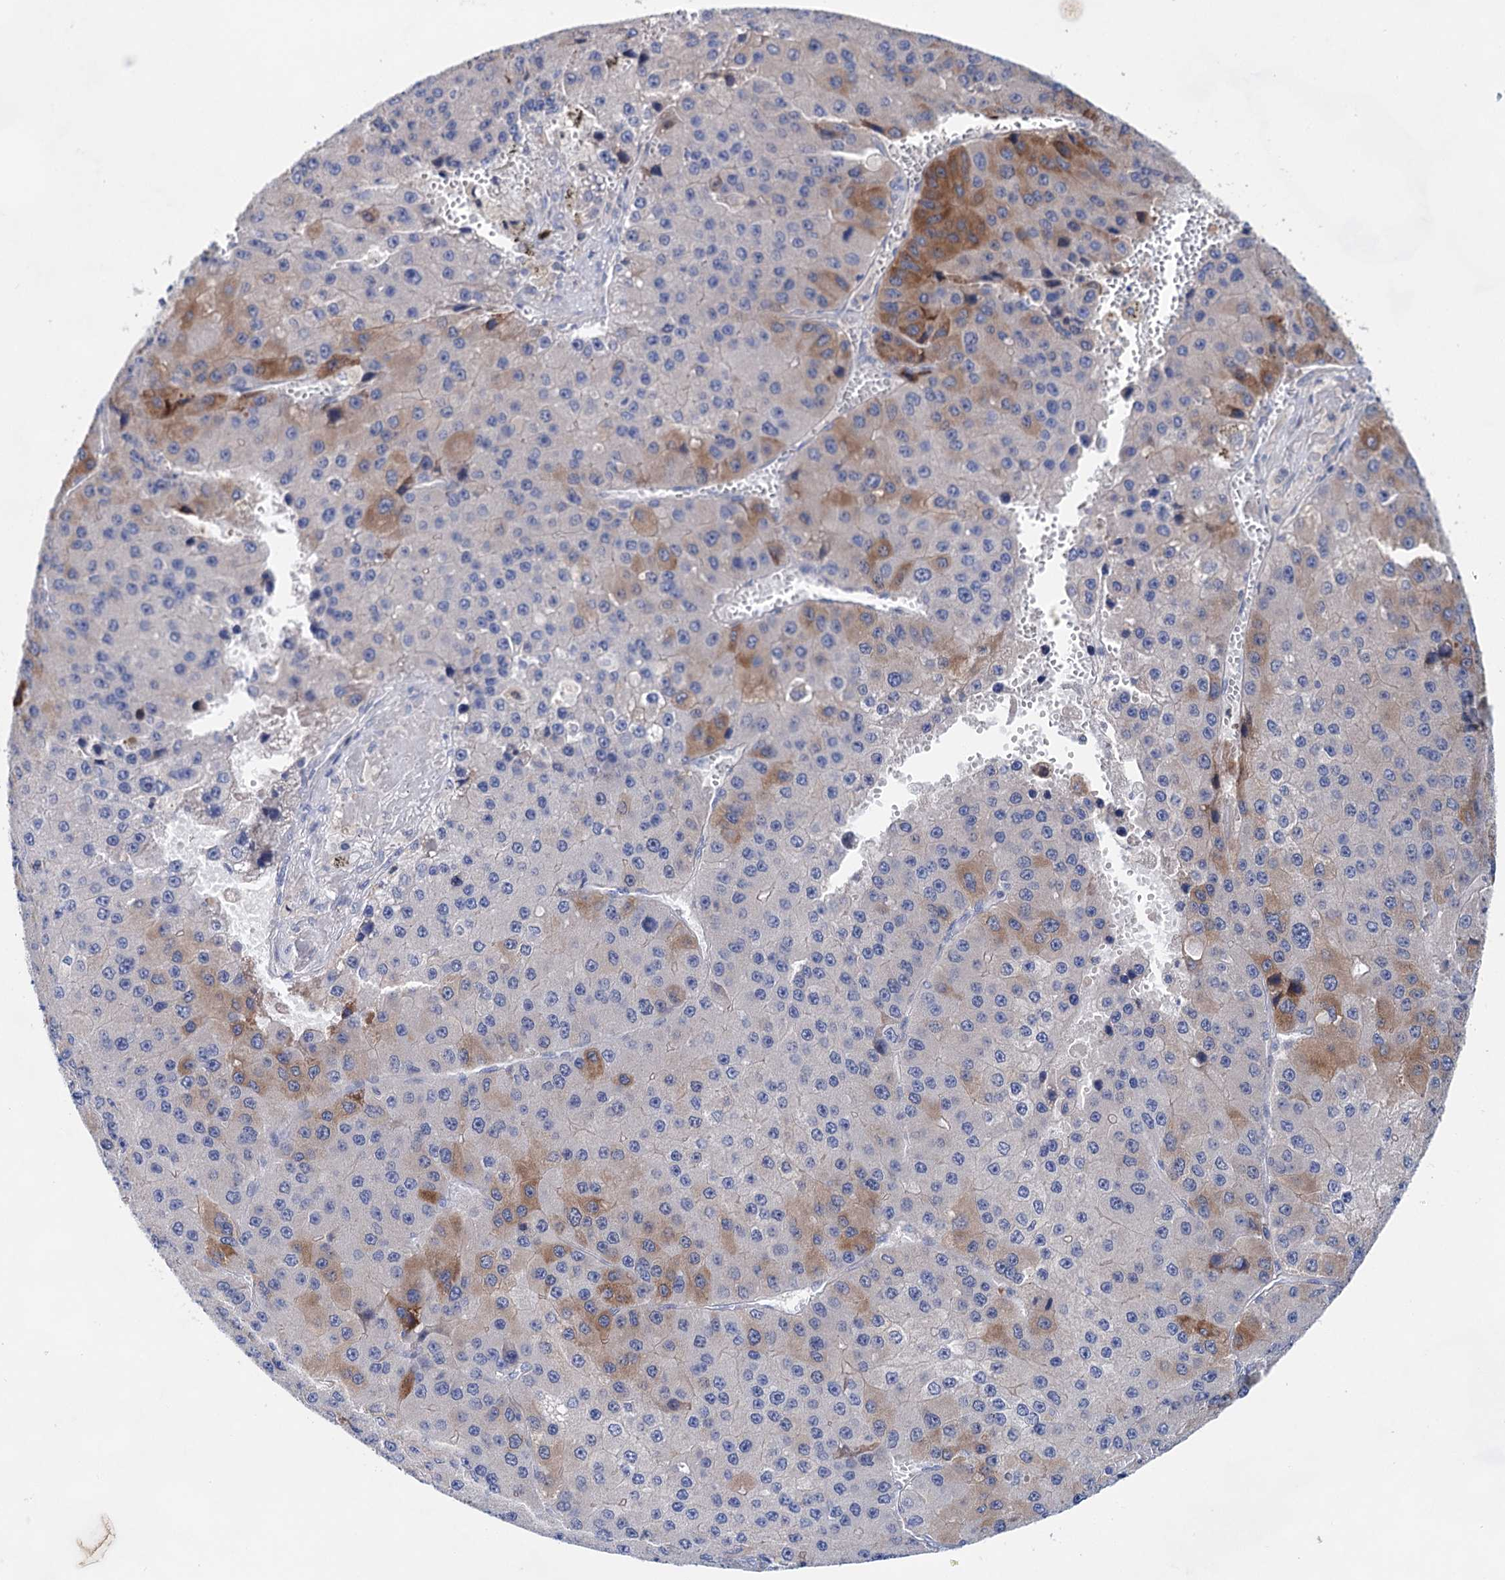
{"staining": {"intensity": "moderate", "quantity": "25%-75%", "location": "cytoplasmic/membranous"}, "tissue": "liver cancer", "cell_type": "Tumor cells", "image_type": "cancer", "snomed": [{"axis": "morphology", "description": "Carcinoma, Hepatocellular, NOS"}, {"axis": "topography", "description": "Liver"}], "caption": "Human liver hepatocellular carcinoma stained for a protein (brown) shows moderate cytoplasmic/membranous positive expression in approximately 25%-75% of tumor cells.", "gene": "MORN3", "patient": {"sex": "female", "age": 73}}